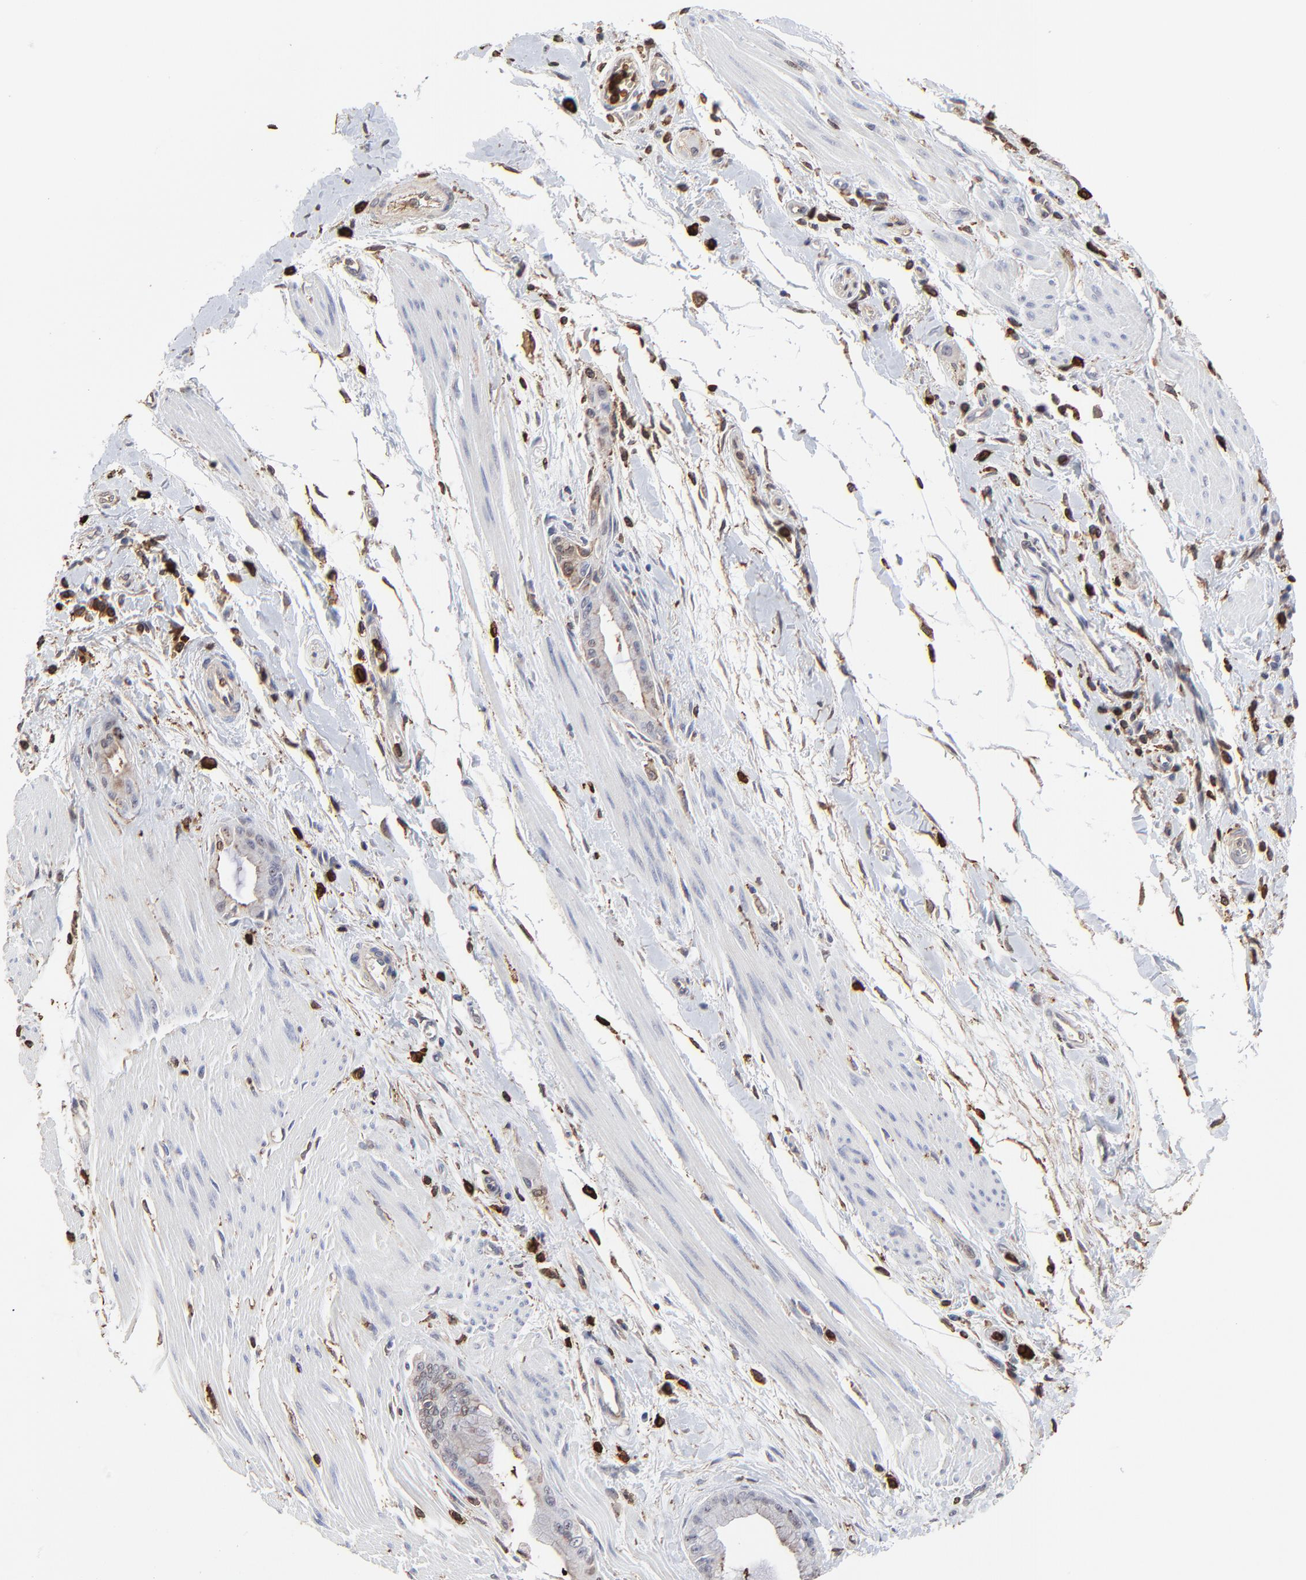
{"staining": {"intensity": "negative", "quantity": "none", "location": "none"}, "tissue": "pancreatic cancer", "cell_type": "Tumor cells", "image_type": "cancer", "snomed": [{"axis": "morphology", "description": "Adenocarcinoma, NOS"}, {"axis": "topography", "description": "Pancreas"}], "caption": "Histopathology image shows no protein staining in tumor cells of pancreatic cancer (adenocarcinoma) tissue.", "gene": "SLC6A14", "patient": {"sex": "male", "age": 59}}